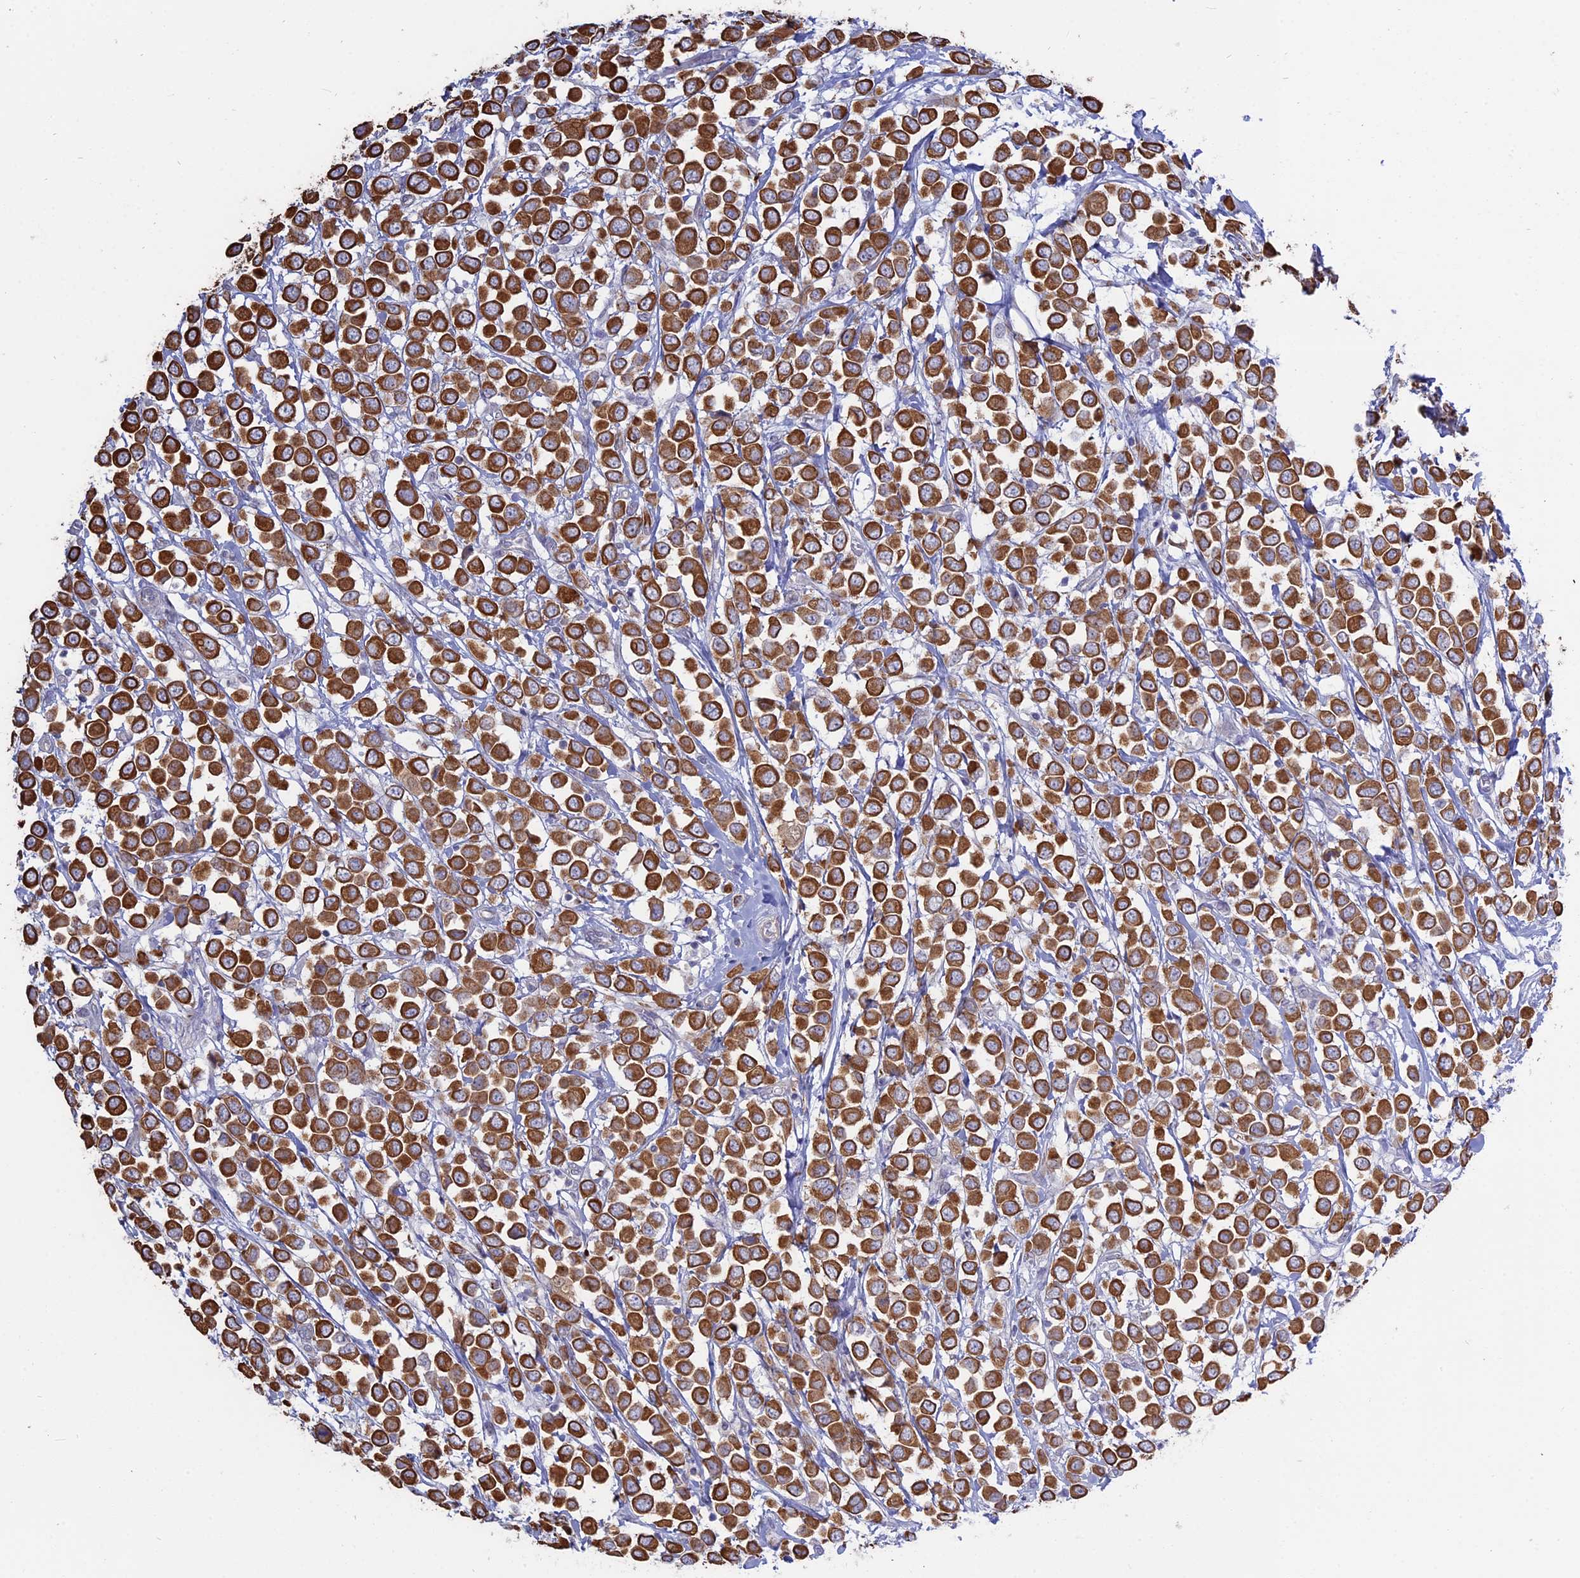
{"staining": {"intensity": "strong", "quantity": ">75%", "location": "cytoplasmic/membranous"}, "tissue": "breast cancer", "cell_type": "Tumor cells", "image_type": "cancer", "snomed": [{"axis": "morphology", "description": "Duct carcinoma"}, {"axis": "topography", "description": "Breast"}], "caption": "IHC staining of breast cancer (intraductal carcinoma), which displays high levels of strong cytoplasmic/membranous staining in approximately >75% of tumor cells indicating strong cytoplasmic/membranous protein staining. The staining was performed using DAB (3,3'-diaminobenzidine) (brown) for protein detection and nuclei were counterstained in hematoxylin (blue).", "gene": "MYO5B", "patient": {"sex": "female", "age": 61}}